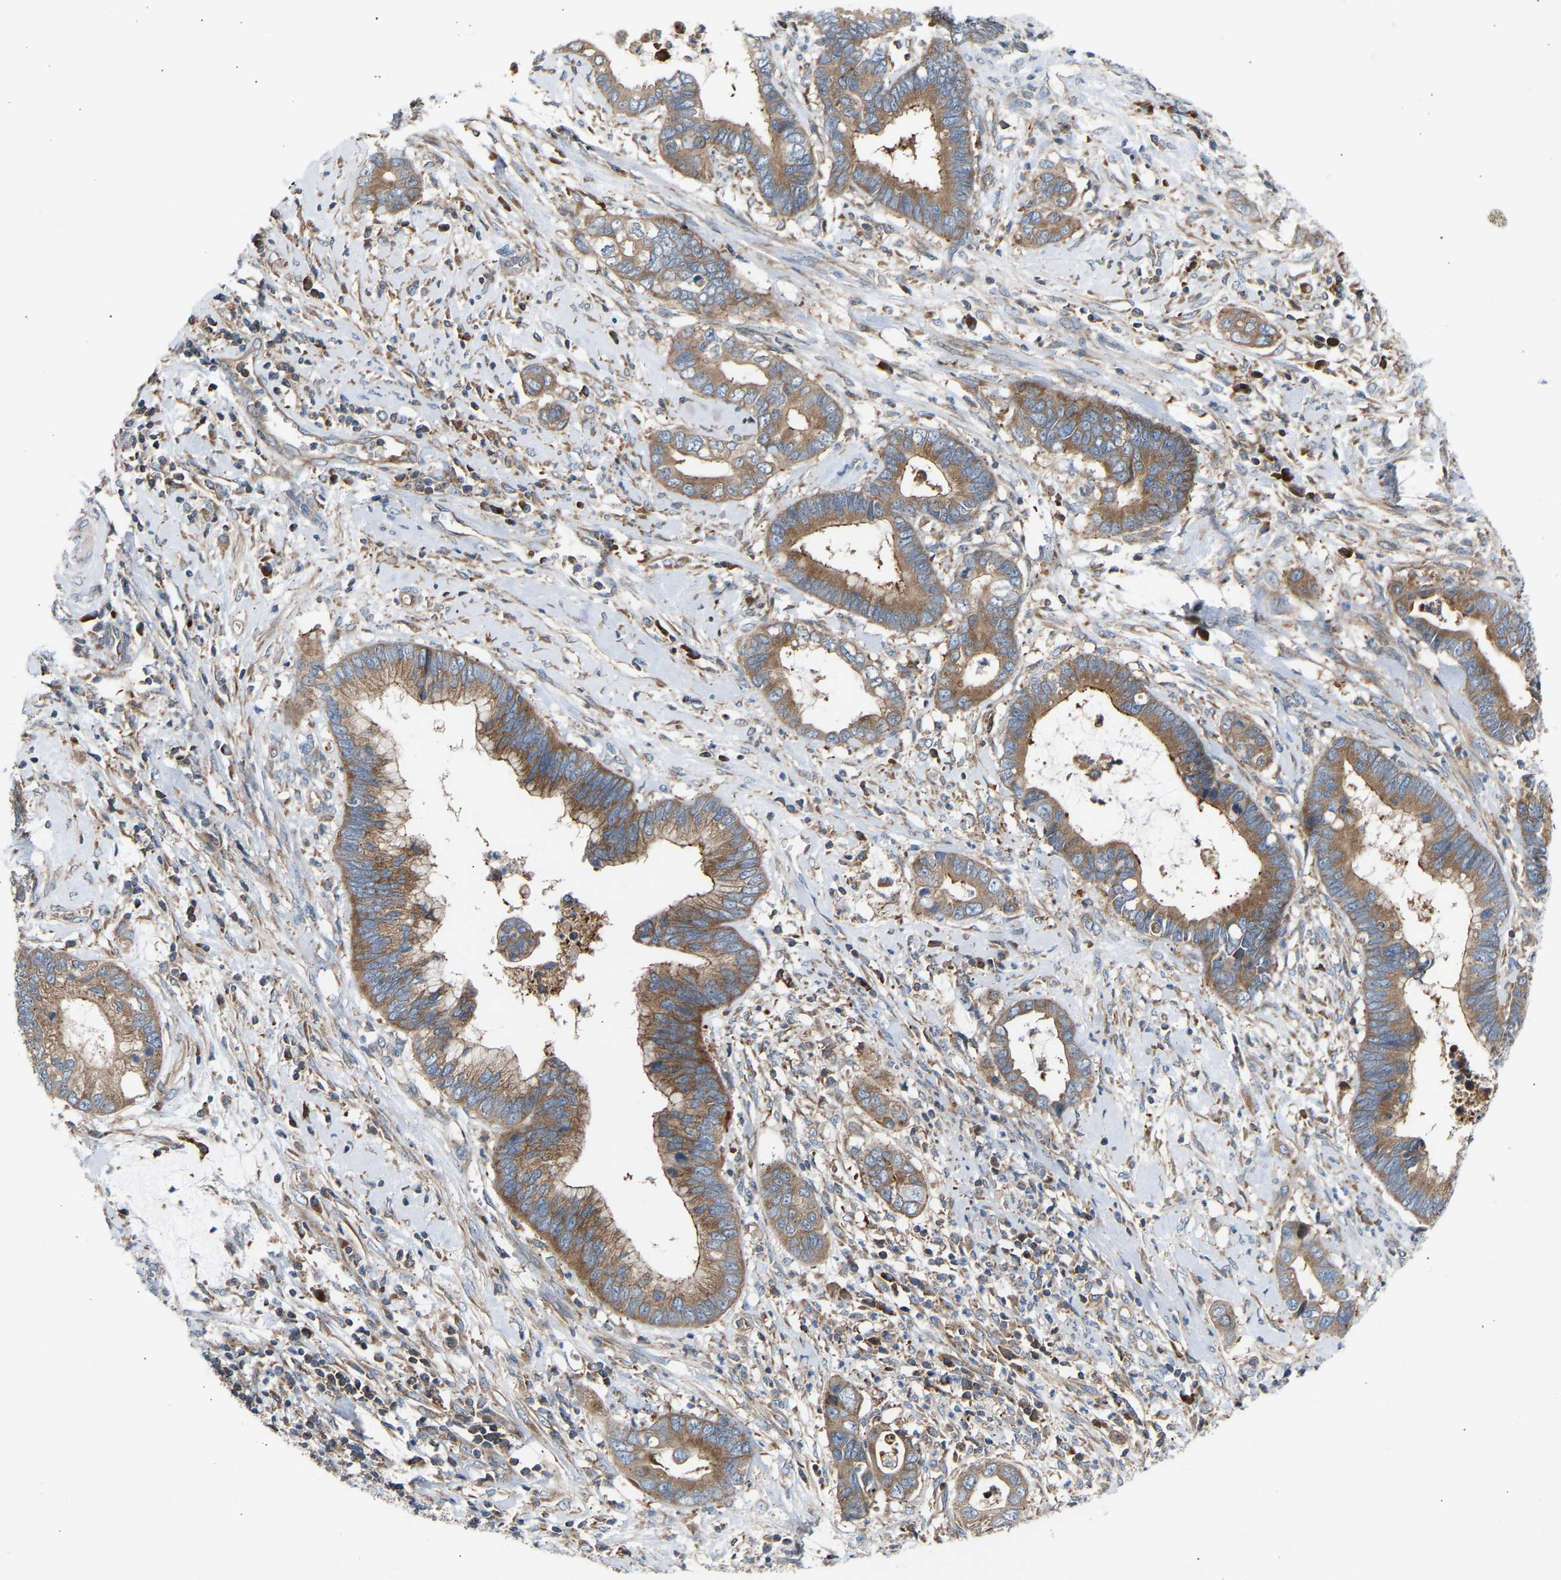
{"staining": {"intensity": "moderate", "quantity": ">75%", "location": "cytoplasmic/membranous"}, "tissue": "cervical cancer", "cell_type": "Tumor cells", "image_type": "cancer", "snomed": [{"axis": "morphology", "description": "Adenocarcinoma, NOS"}, {"axis": "topography", "description": "Cervix"}], "caption": "The immunohistochemical stain labels moderate cytoplasmic/membranous staining in tumor cells of cervical adenocarcinoma tissue. The protein of interest is stained brown, and the nuclei are stained in blue (DAB IHC with brightfield microscopy, high magnification).", "gene": "GCN1", "patient": {"sex": "female", "age": 44}}